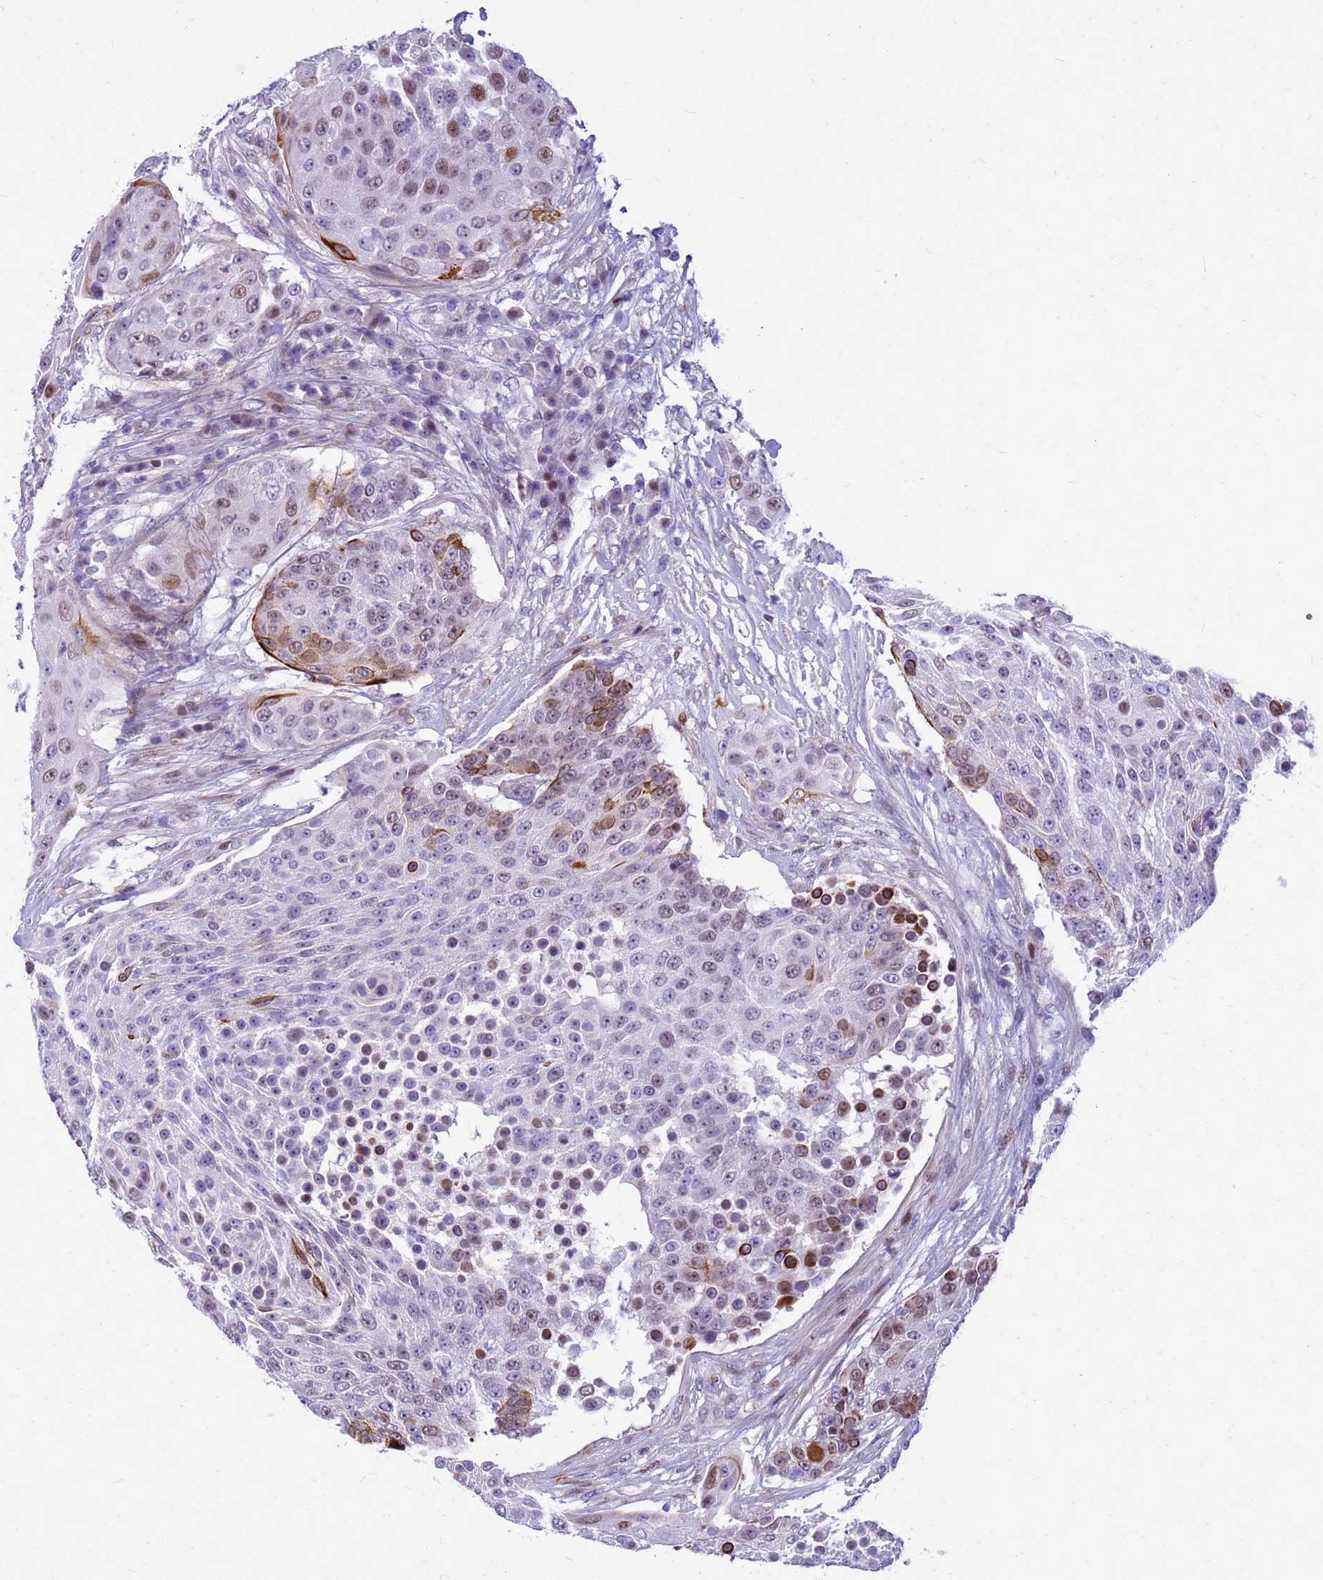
{"staining": {"intensity": "moderate", "quantity": "<25%", "location": "cytoplasmic/membranous,nuclear"}, "tissue": "urothelial cancer", "cell_type": "Tumor cells", "image_type": "cancer", "snomed": [{"axis": "morphology", "description": "Urothelial carcinoma, High grade"}, {"axis": "topography", "description": "Urinary bladder"}], "caption": "A high-resolution image shows immunohistochemistry staining of urothelial carcinoma (high-grade), which demonstrates moderate cytoplasmic/membranous and nuclear staining in about <25% of tumor cells.", "gene": "ADAMTS7", "patient": {"sex": "female", "age": 63}}